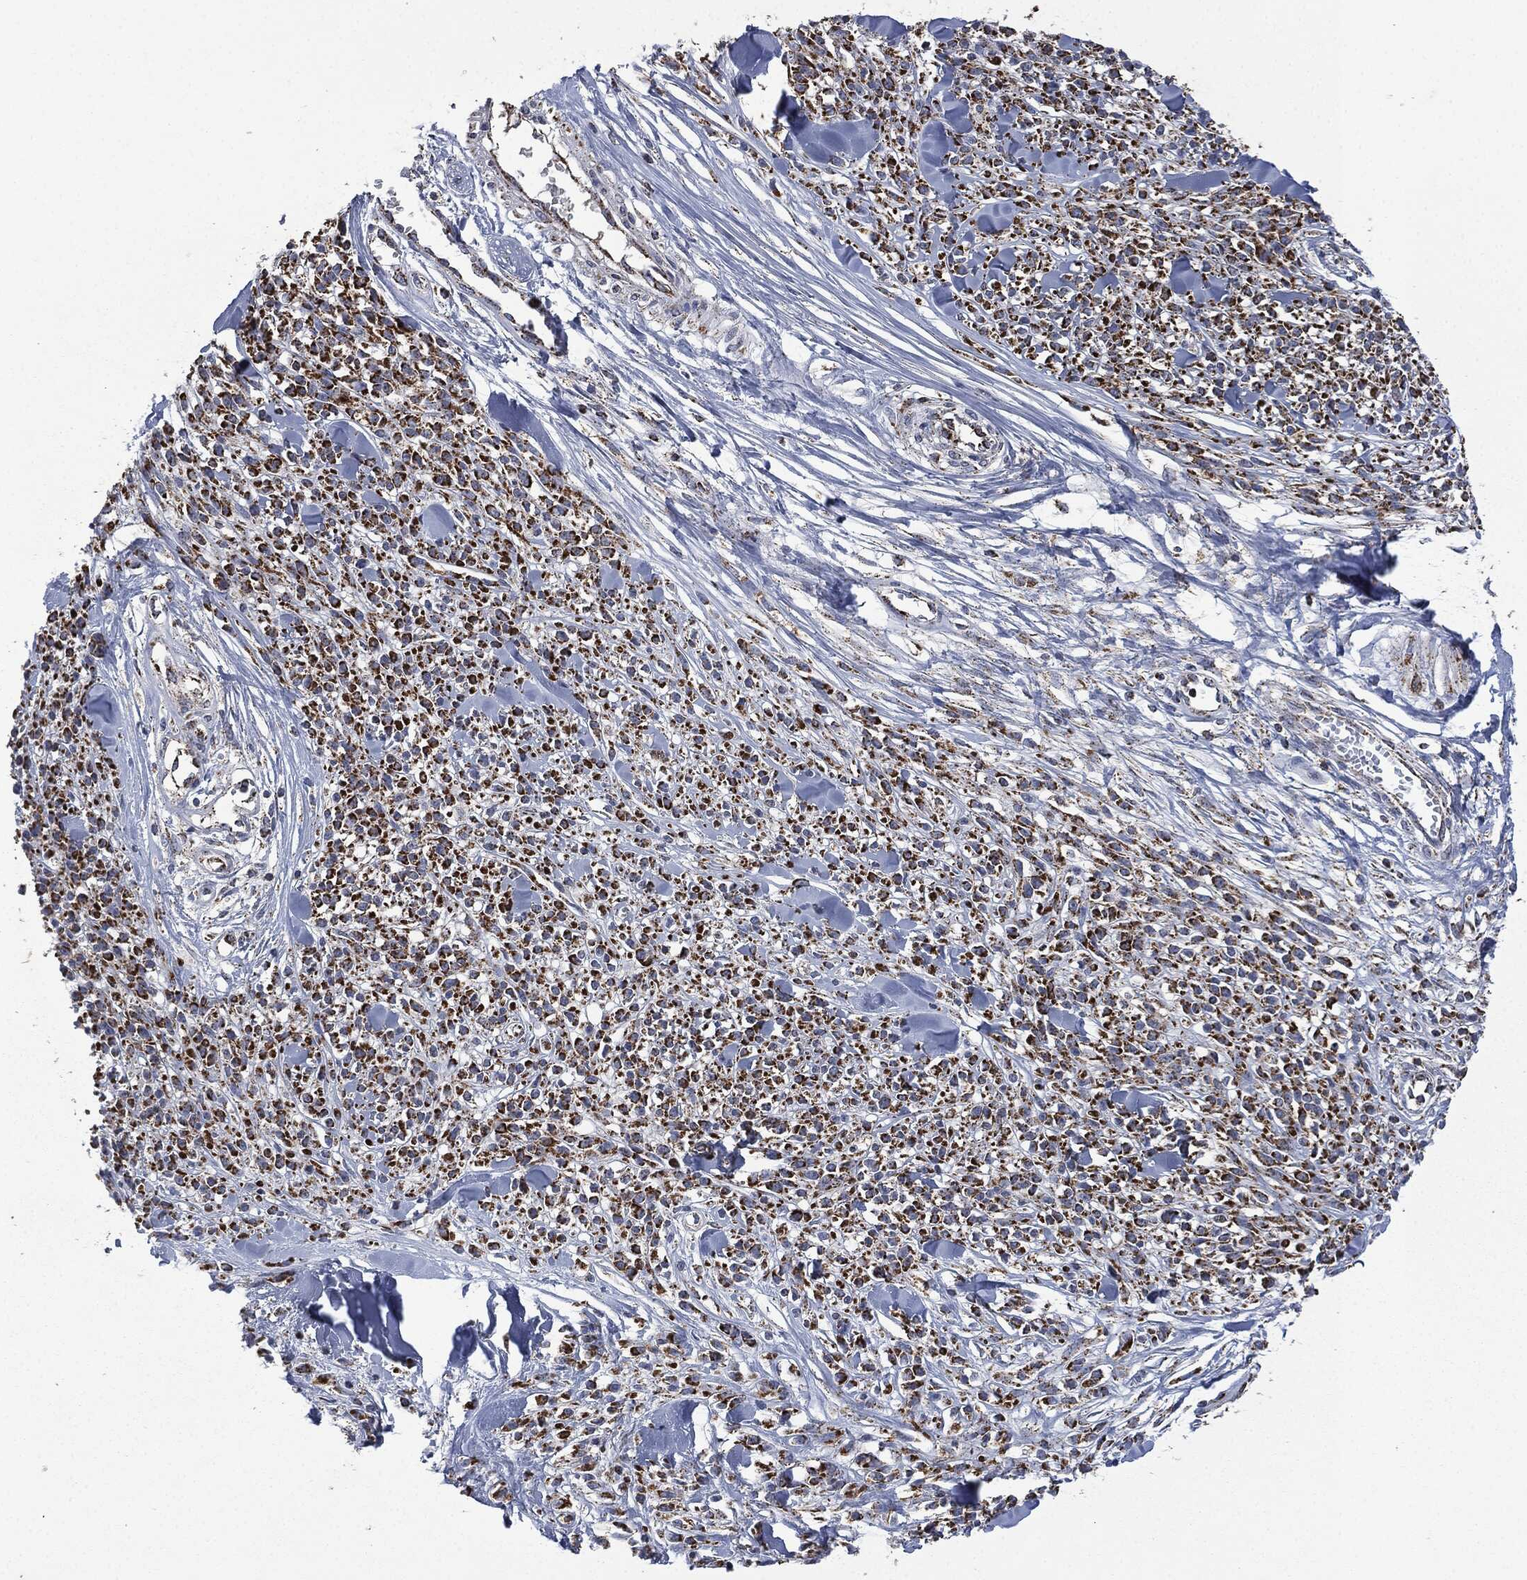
{"staining": {"intensity": "strong", "quantity": ">75%", "location": "cytoplasmic/membranous"}, "tissue": "melanoma", "cell_type": "Tumor cells", "image_type": "cancer", "snomed": [{"axis": "morphology", "description": "Malignant melanoma, NOS"}, {"axis": "topography", "description": "Skin"}, {"axis": "topography", "description": "Skin of trunk"}], "caption": "Malignant melanoma stained for a protein displays strong cytoplasmic/membranous positivity in tumor cells.", "gene": "RYK", "patient": {"sex": "male", "age": 74}}